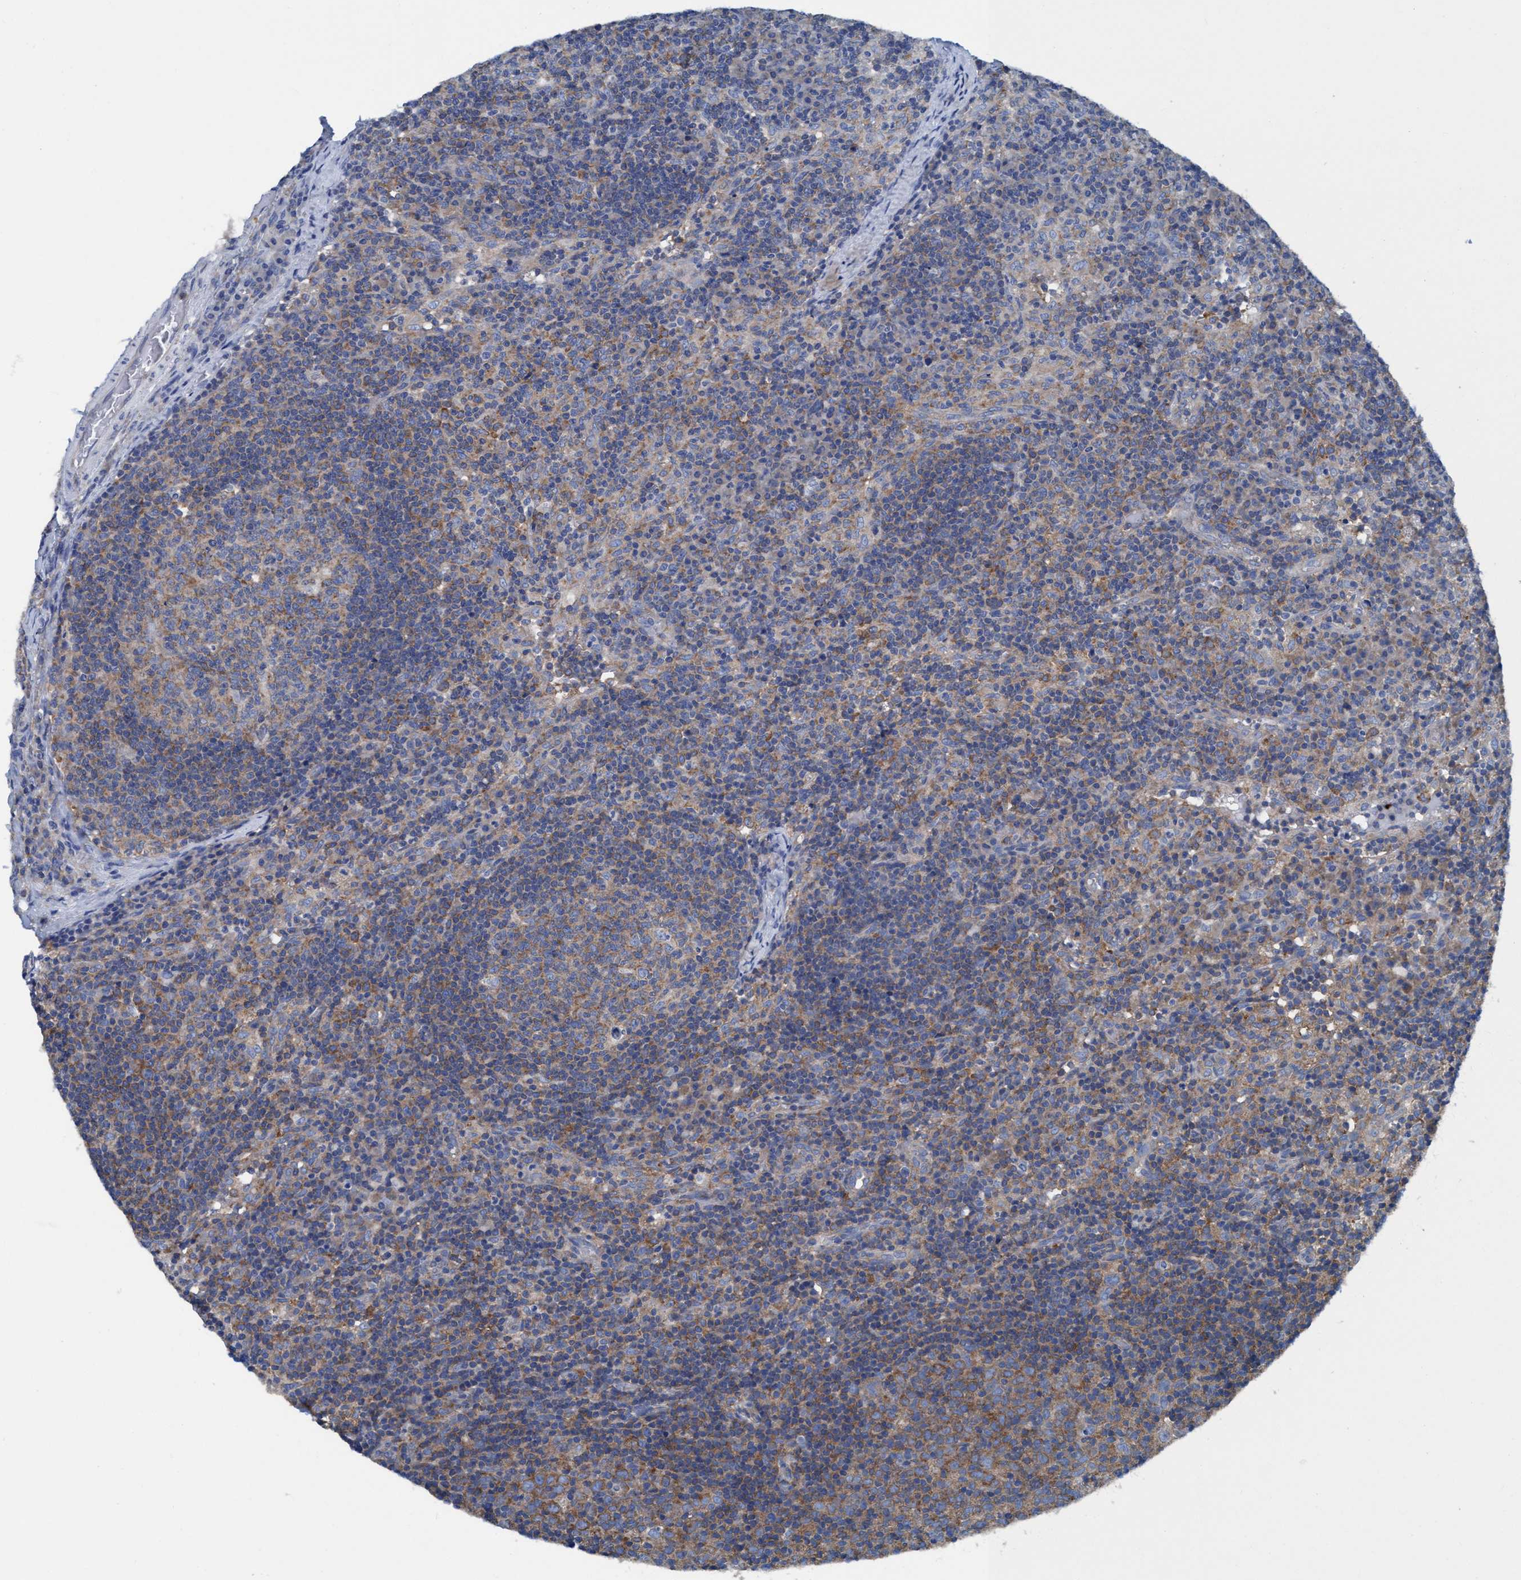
{"staining": {"intensity": "moderate", "quantity": ">75%", "location": "cytoplasmic/membranous"}, "tissue": "lymph node", "cell_type": "Germinal center cells", "image_type": "normal", "snomed": [{"axis": "morphology", "description": "Normal tissue, NOS"}, {"axis": "morphology", "description": "Inflammation, NOS"}, {"axis": "topography", "description": "Lymph node"}], "caption": "Lymph node was stained to show a protein in brown. There is medium levels of moderate cytoplasmic/membranous expression in approximately >75% of germinal center cells. The protein of interest is shown in brown color, while the nuclei are stained blue.", "gene": "NMT1", "patient": {"sex": "male", "age": 55}}